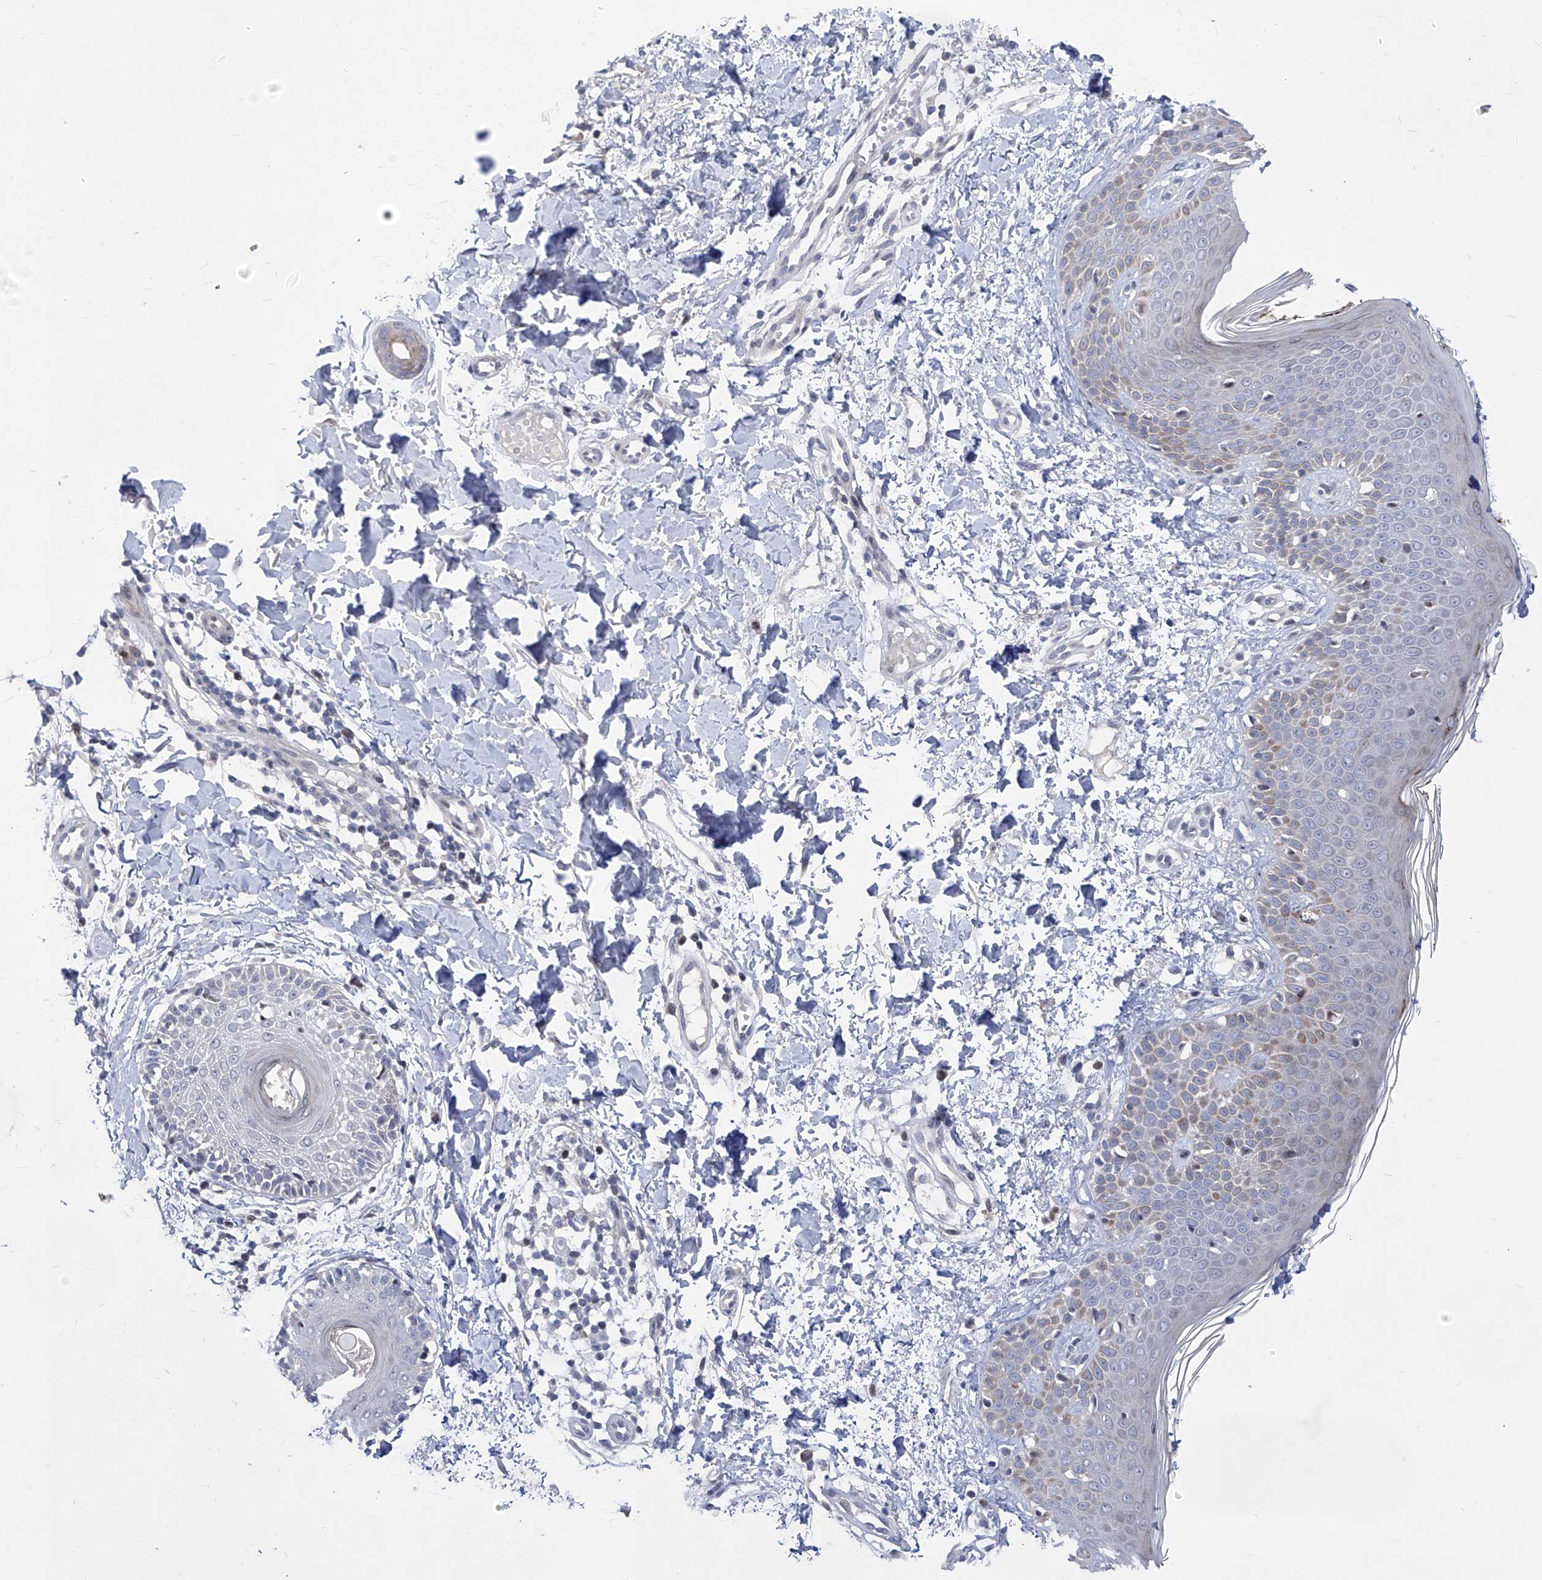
{"staining": {"intensity": "negative", "quantity": "none", "location": "none"}, "tissue": "skin", "cell_type": "Fibroblasts", "image_type": "normal", "snomed": [{"axis": "morphology", "description": "Normal tissue, NOS"}, {"axis": "topography", "description": "Skin"}], "caption": "This is a micrograph of immunohistochemistry (IHC) staining of unremarkable skin, which shows no staining in fibroblasts.", "gene": "NUFIP1", "patient": {"sex": "male", "age": 37}}